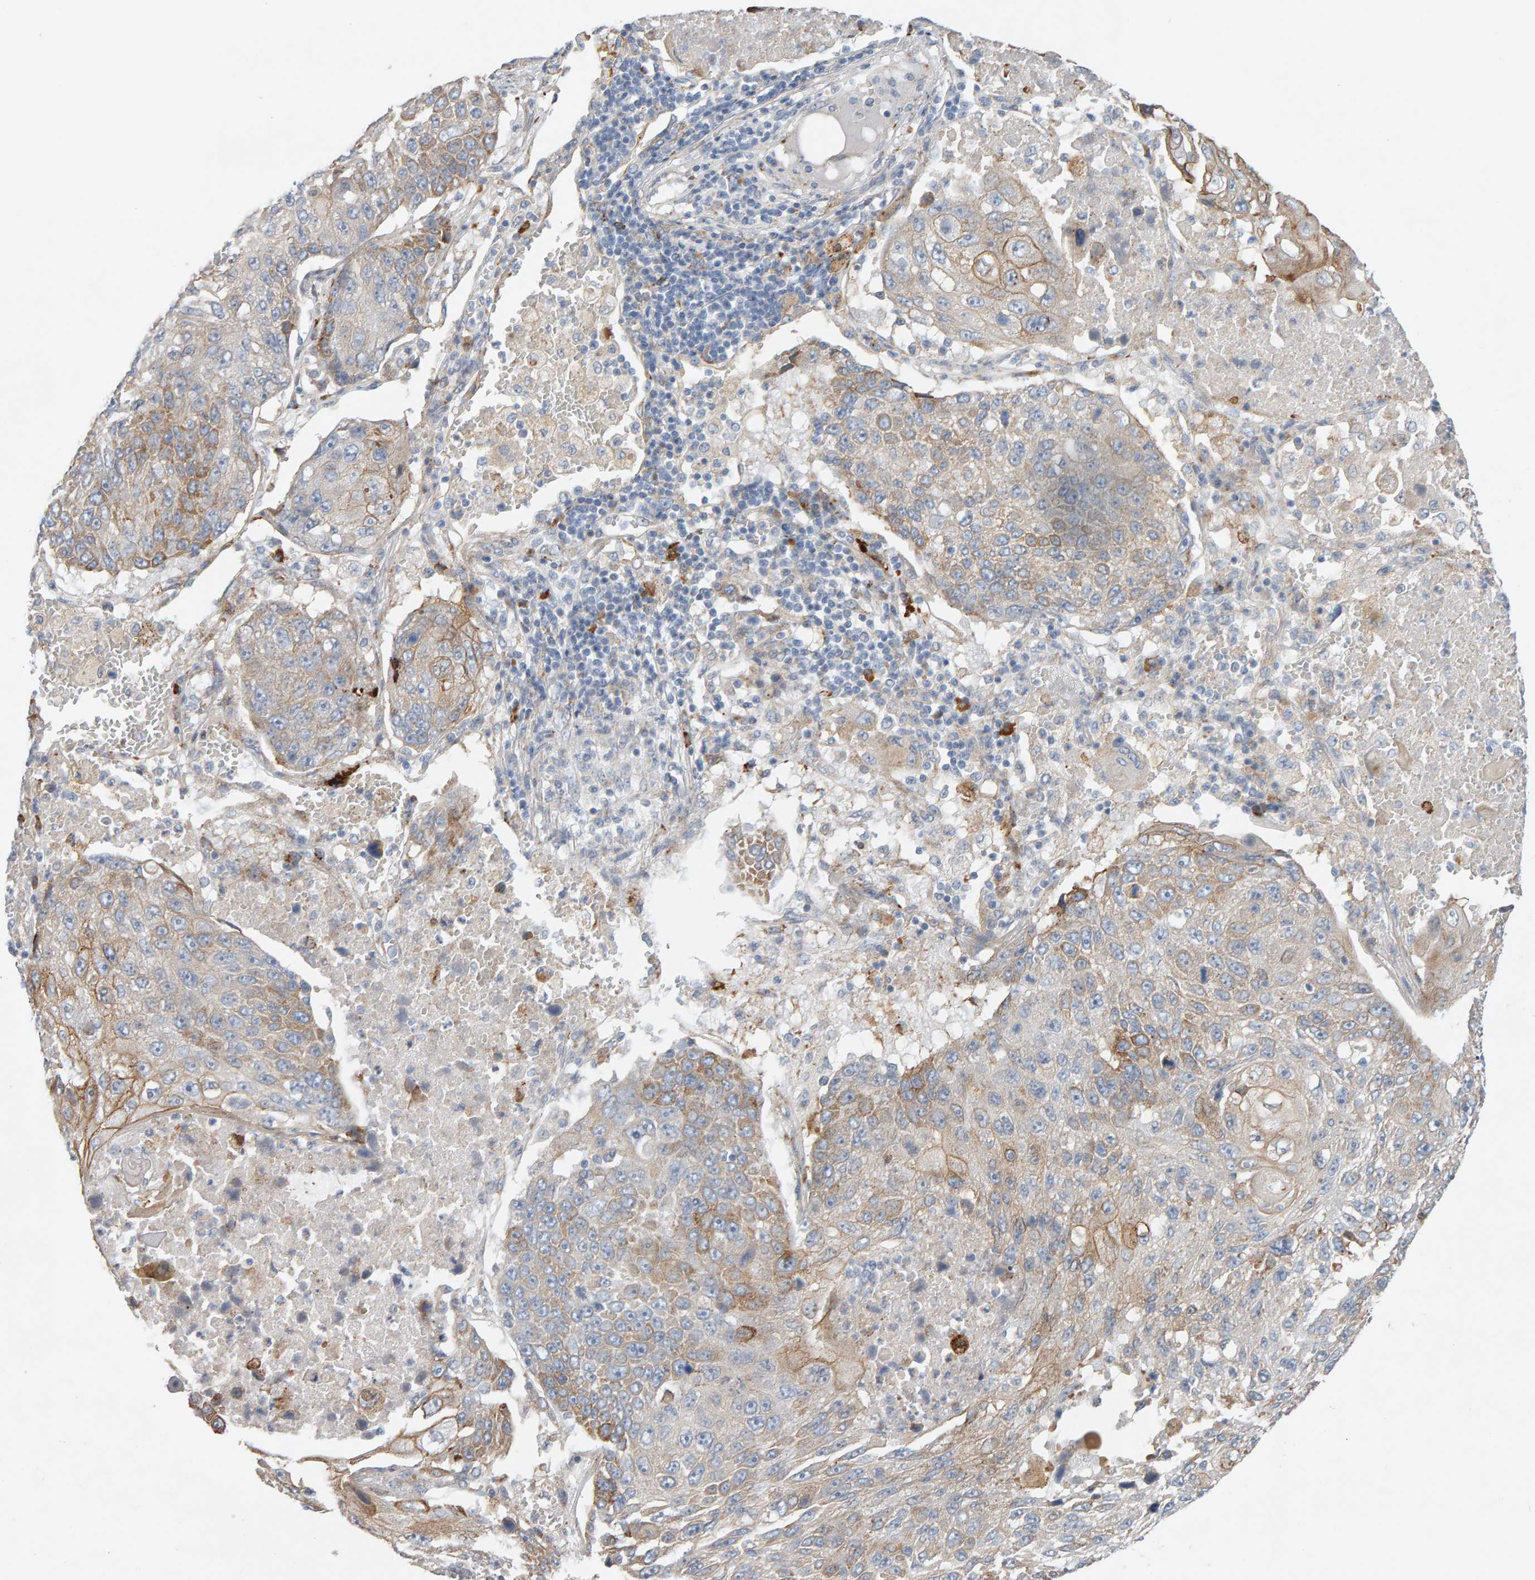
{"staining": {"intensity": "moderate", "quantity": "25%-75%", "location": "cytoplasmic/membranous"}, "tissue": "lung cancer", "cell_type": "Tumor cells", "image_type": "cancer", "snomed": [{"axis": "morphology", "description": "Squamous cell carcinoma, NOS"}, {"axis": "topography", "description": "Lung"}], "caption": "IHC image of neoplastic tissue: human squamous cell carcinoma (lung) stained using immunohistochemistry shows medium levels of moderate protein expression localized specifically in the cytoplasmic/membranous of tumor cells, appearing as a cytoplasmic/membranous brown color.", "gene": "ENGASE", "patient": {"sex": "male", "age": 61}}